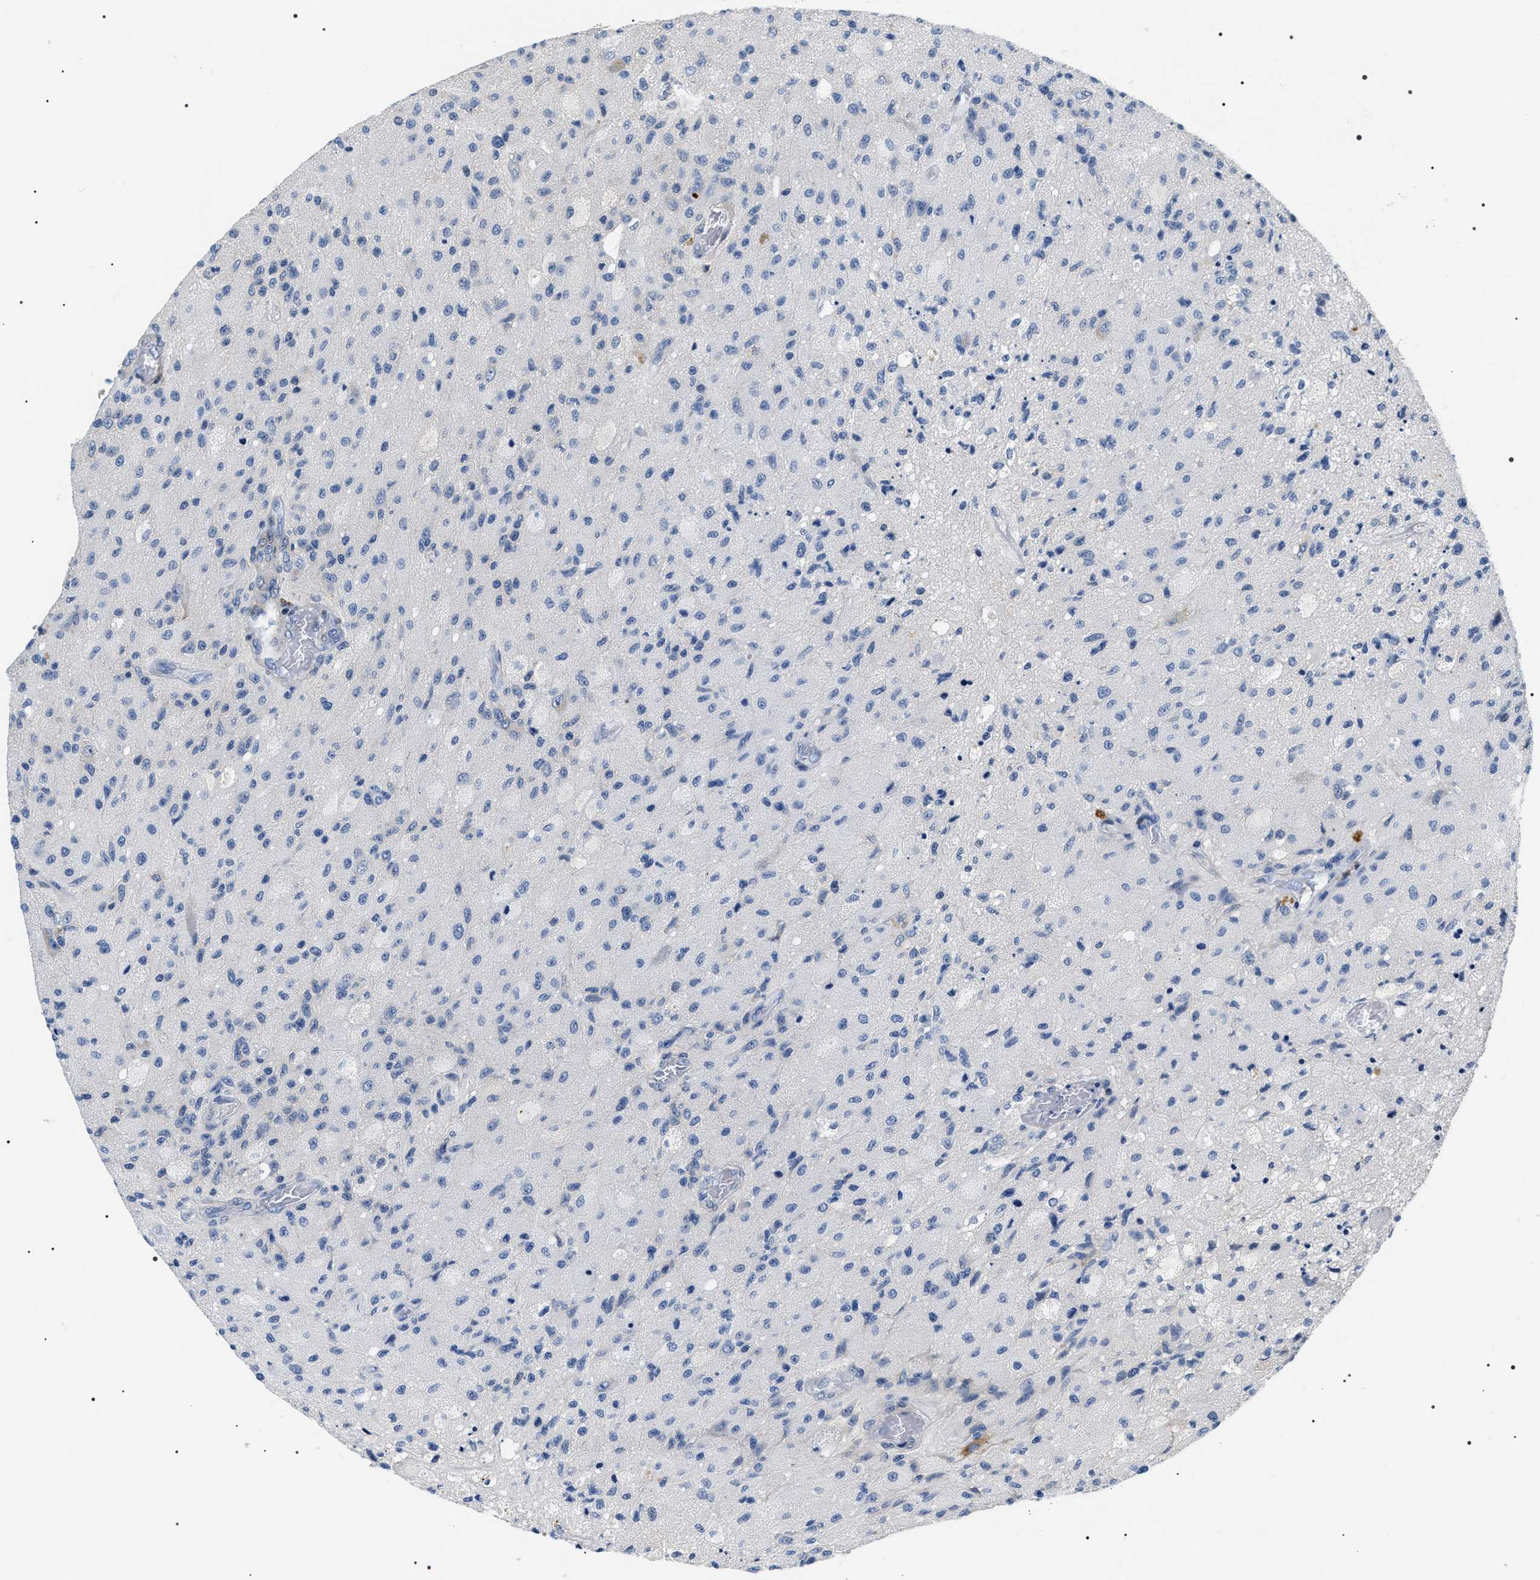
{"staining": {"intensity": "negative", "quantity": "none", "location": "none"}, "tissue": "glioma", "cell_type": "Tumor cells", "image_type": "cancer", "snomed": [{"axis": "morphology", "description": "Normal tissue, NOS"}, {"axis": "morphology", "description": "Glioma, malignant, High grade"}, {"axis": "topography", "description": "Cerebral cortex"}], "caption": "The IHC photomicrograph has no significant staining in tumor cells of malignant glioma (high-grade) tissue. Brightfield microscopy of IHC stained with DAB (3,3'-diaminobenzidine) (brown) and hematoxylin (blue), captured at high magnification.", "gene": "BAG2", "patient": {"sex": "male", "age": 77}}